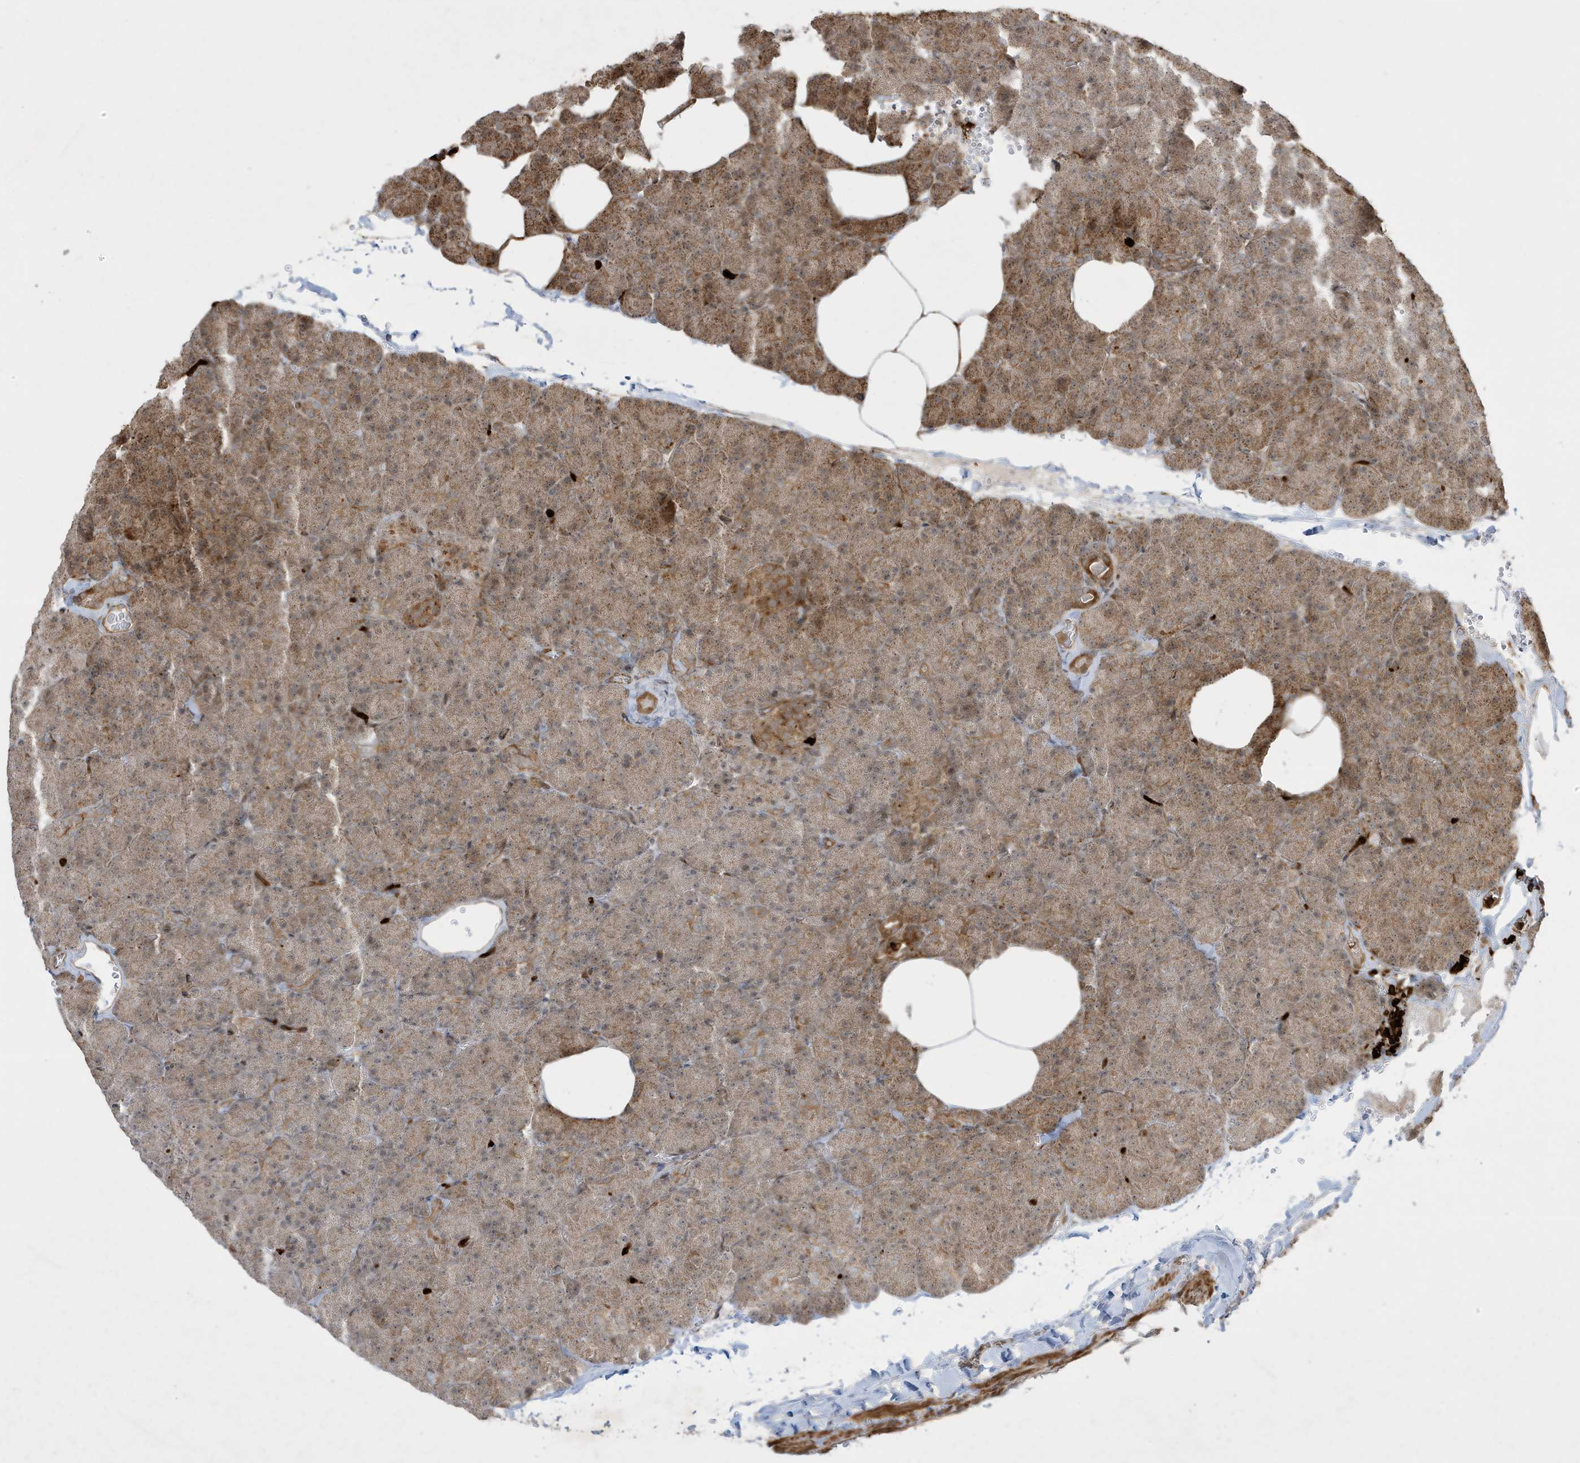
{"staining": {"intensity": "moderate", "quantity": "25%-75%", "location": "cytoplasmic/membranous"}, "tissue": "pancreas", "cell_type": "Exocrine glandular cells", "image_type": "normal", "snomed": [{"axis": "morphology", "description": "Normal tissue, NOS"}, {"axis": "morphology", "description": "Carcinoid, malignant, NOS"}, {"axis": "topography", "description": "Pancreas"}], "caption": "Human pancreas stained with a brown dye shows moderate cytoplasmic/membranous positive positivity in about 25%-75% of exocrine glandular cells.", "gene": "IFT57", "patient": {"sex": "female", "age": 35}}